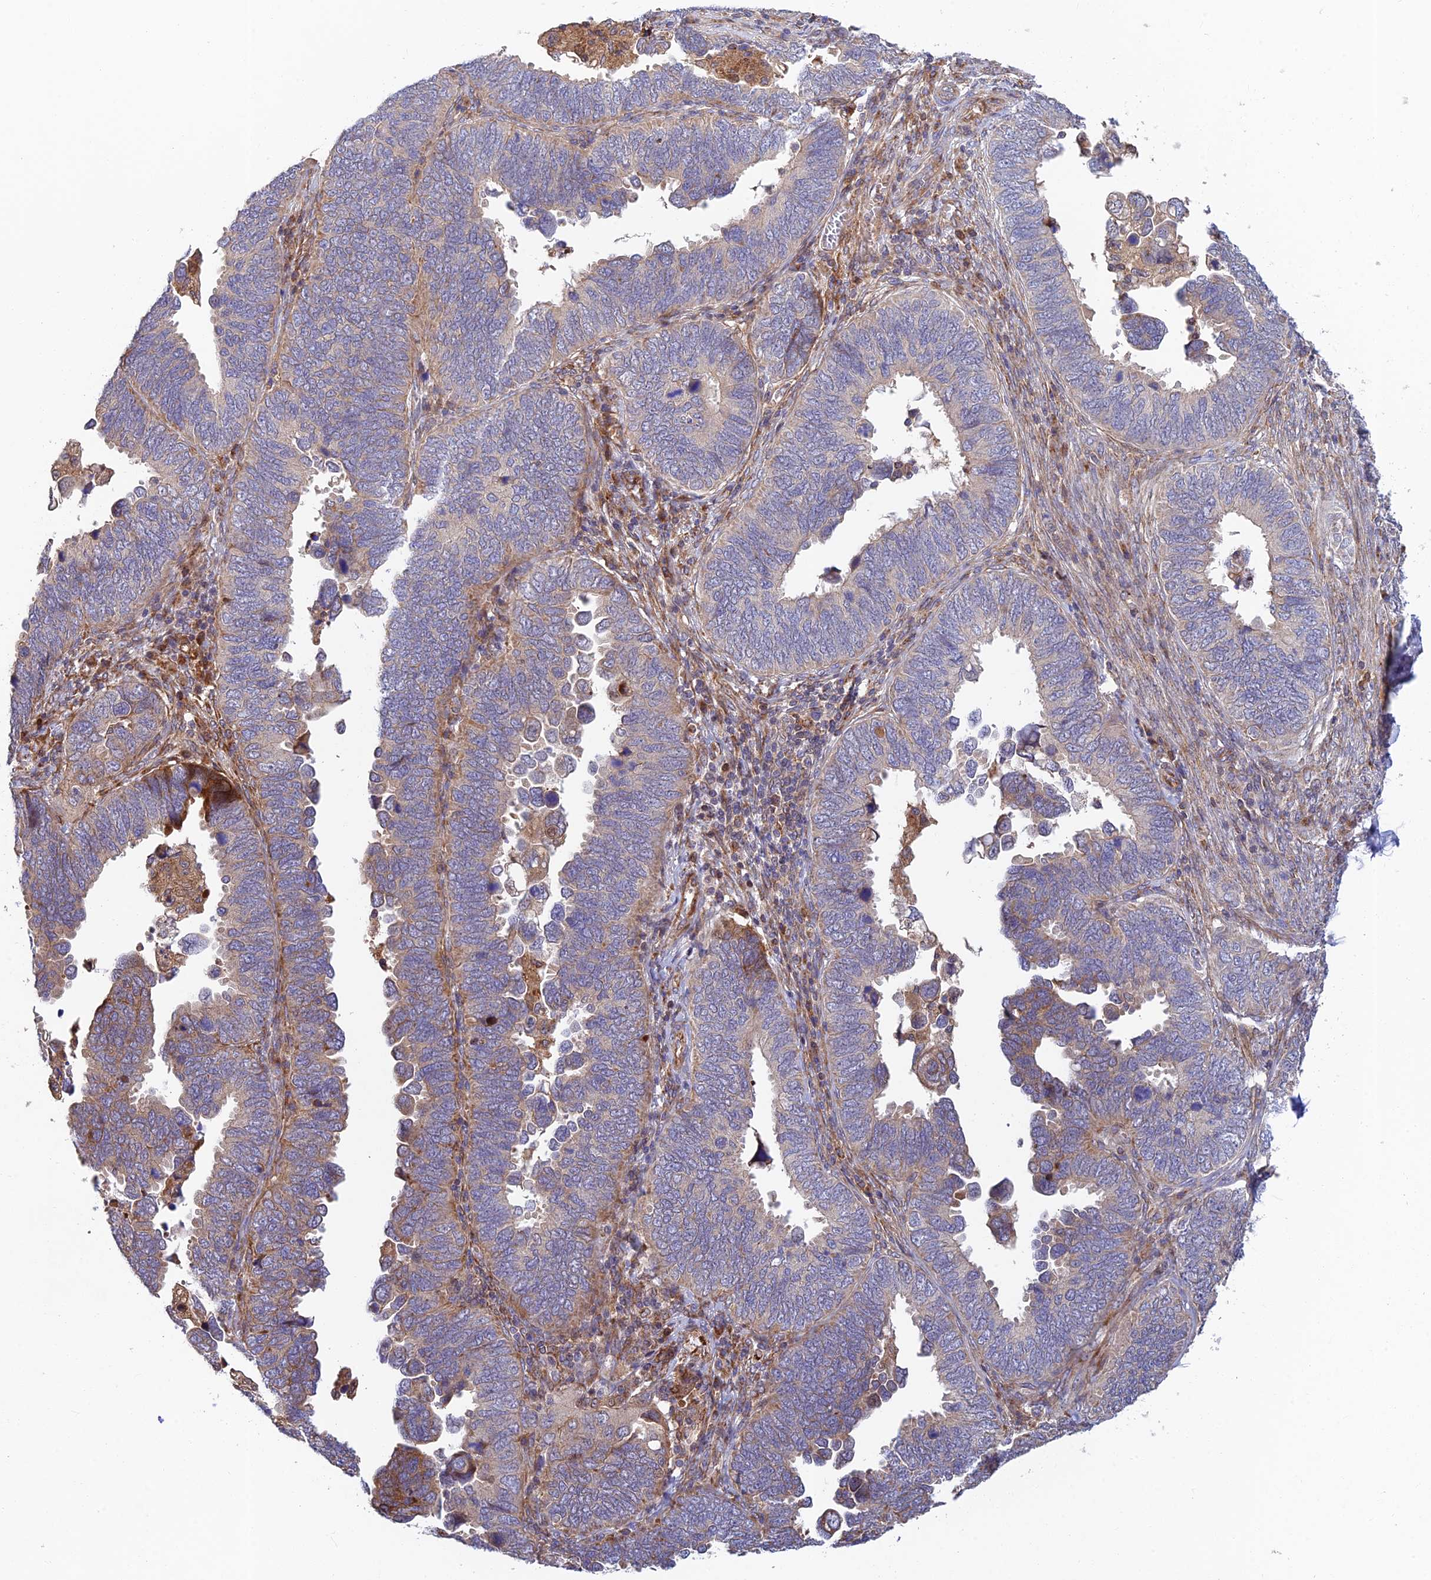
{"staining": {"intensity": "moderate", "quantity": "<25%", "location": "cytoplasmic/membranous"}, "tissue": "endometrial cancer", "cell_type": "Tumor cells", "image_type": "cancer", "snomed": [{"axis": "morphology", "description": "Adenocarcinoma, NOS"}, {"axis": "topography", "description": "Endometrium"}], "caption": "Endometrial adenocarcinoma stained for a protein demonstrates moderate cytoplasmic/membranous positivity in tumor cells.", "gene": "FUOM", "patient": {"sex": "female", "age": 79}}